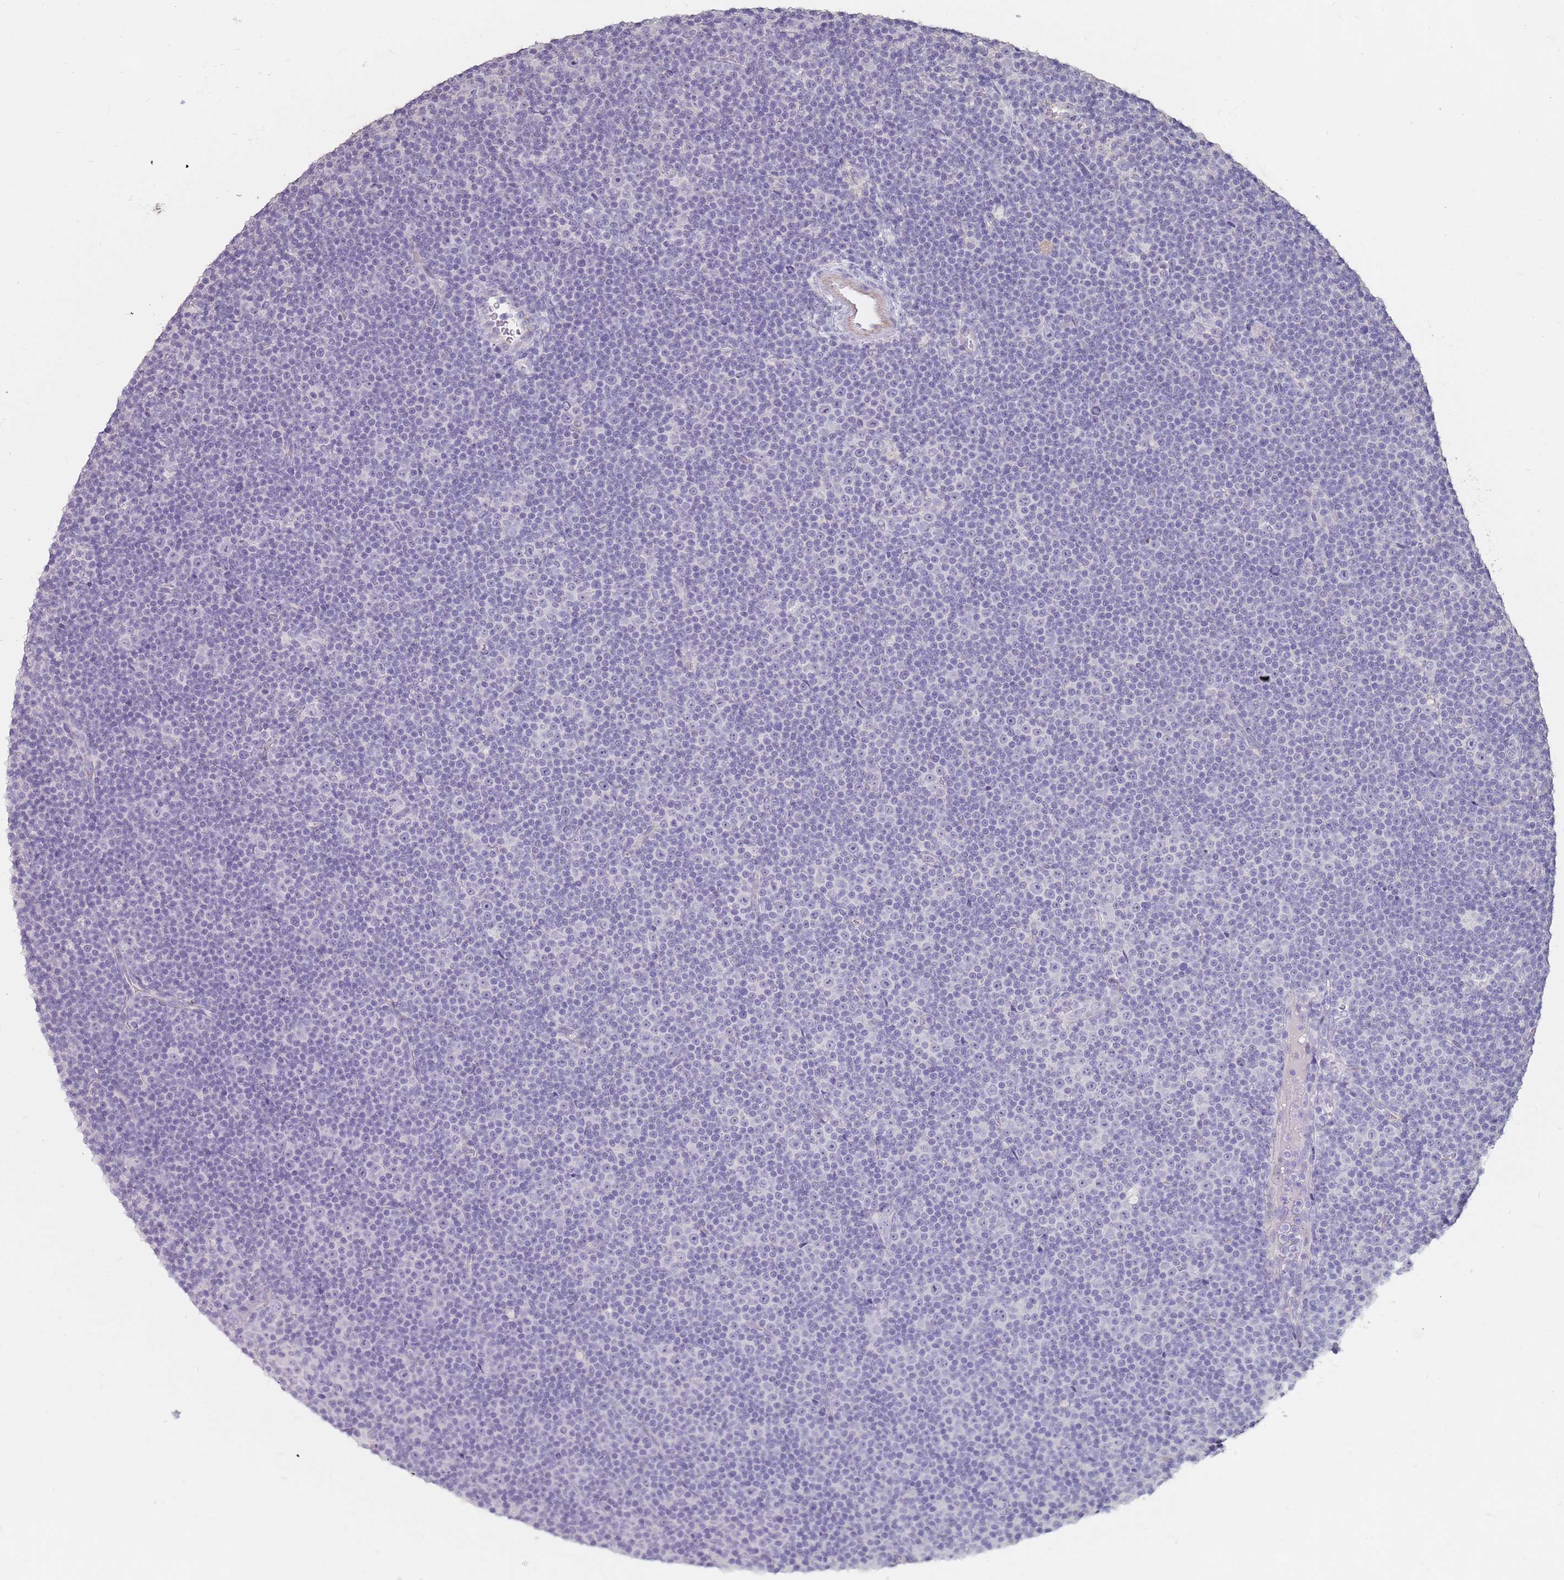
{"staining": {"intensity": "negative", "quantity": "none", "location": "none"}, "tissue": "lymphoma", "cell_type": "Tumor cells", "image_type": "cancer", "snomed": [{"axis": "morphology", "description": "Malignant lymphoma, non-Hodgkin's type, Low grade"}, {"axis": "topography", "description": "Lymph node"}], "caption": "Tumor cells are negative for protein expression in human malignant lymphoma, non-Hodgkin's type (low-grade).", "gene": "STYK1", "patient": {"sex": "female", "age": 67}}